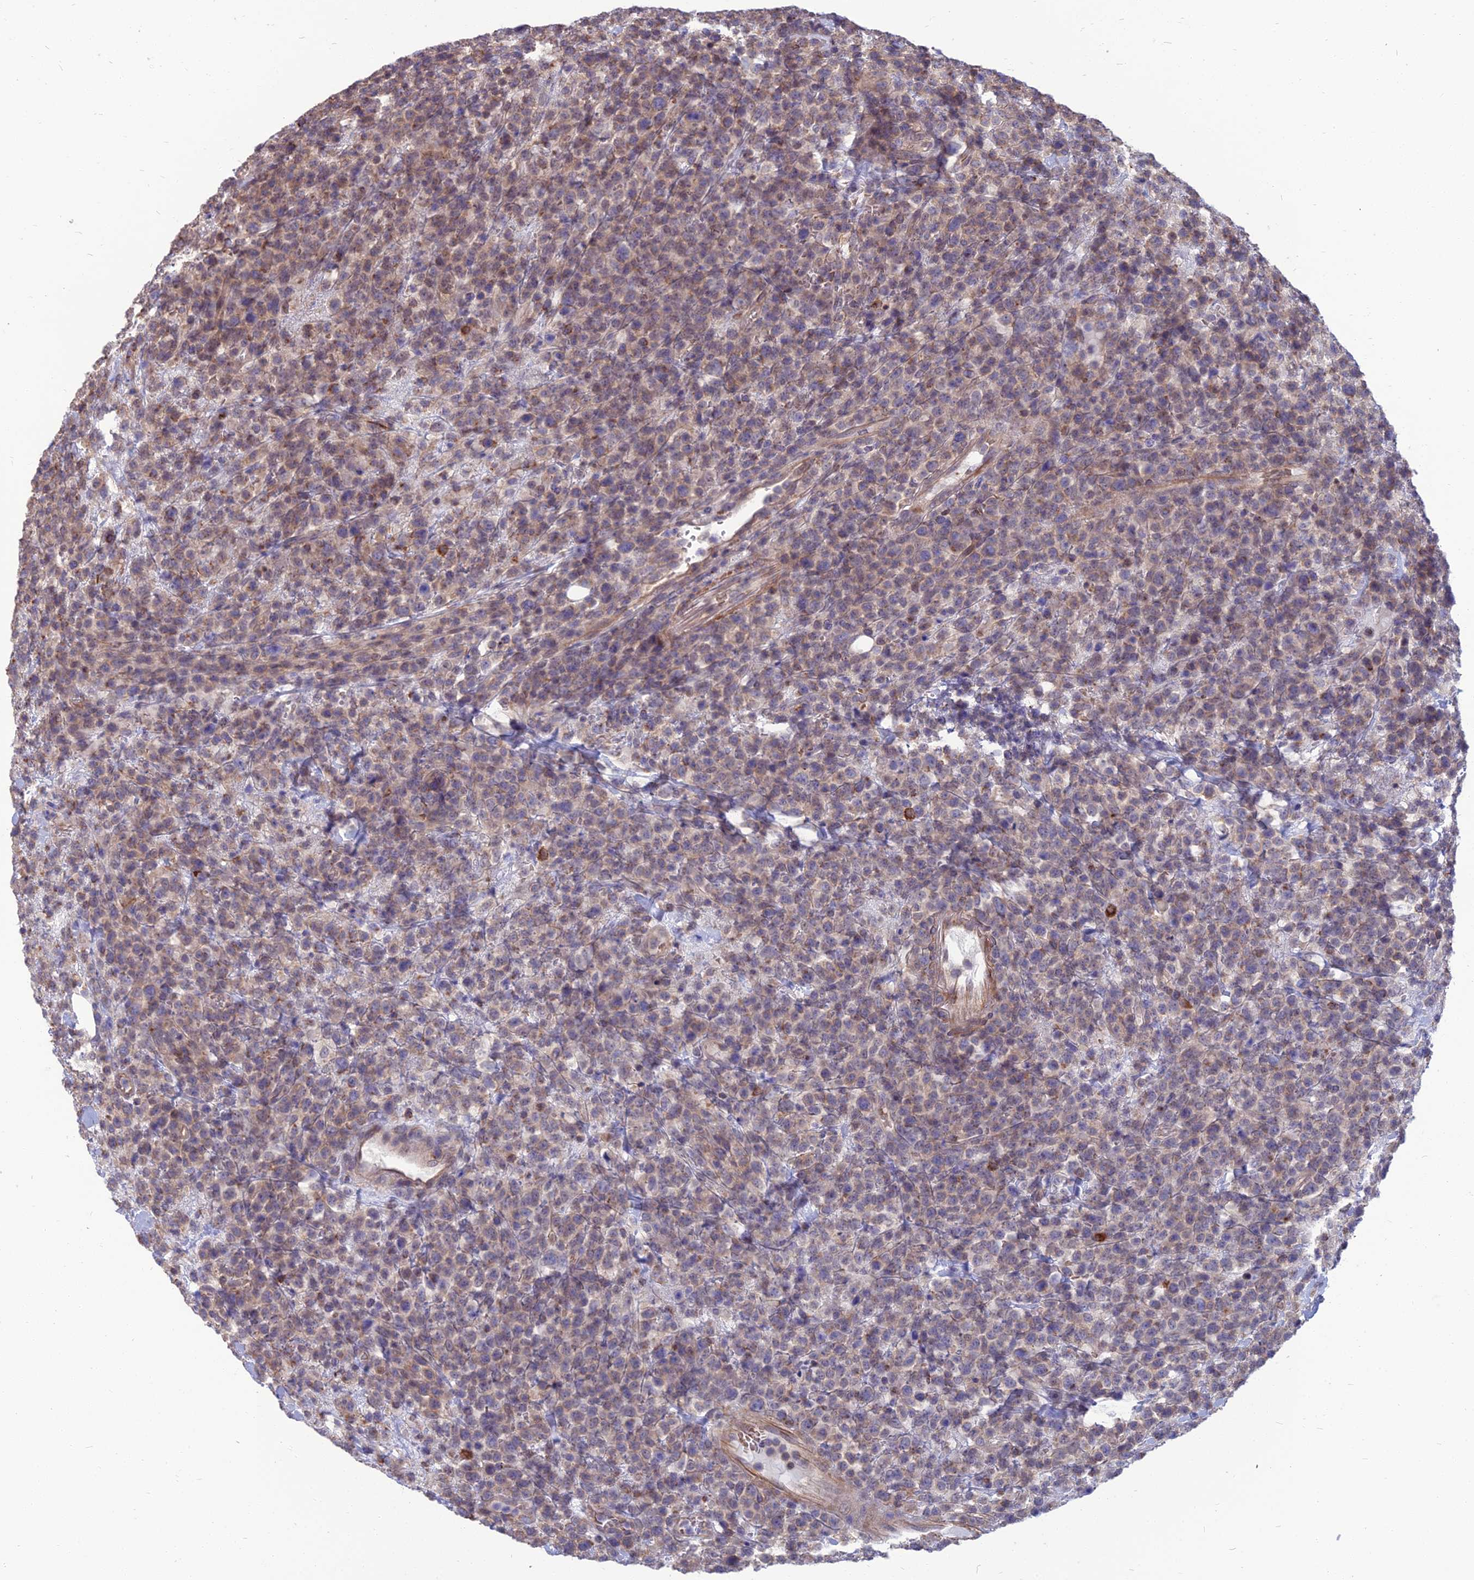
{"staining": {"intensity": "weak", "quantity": "25%-75%", "location": "cytoplasmic/membranous"}, "tissue": "lymphoma", "cell_type": "Tumor cells", "image_type": "cancer", "snomed": [{"axis": "morphology", "description": "Malignant lymphoma, non-Hodgkin's type, High grade"}, {"axis": "topography", "description": "Colon"}], "caption": "Lymphoma tissue exhibits weak cytoplasmic/membranous positivity in approximately 25%-75% of tumor cells, visualized by immunohistochemistry.", "gene": "OPA3", "patient": {"sex": "female", "age": 53}}